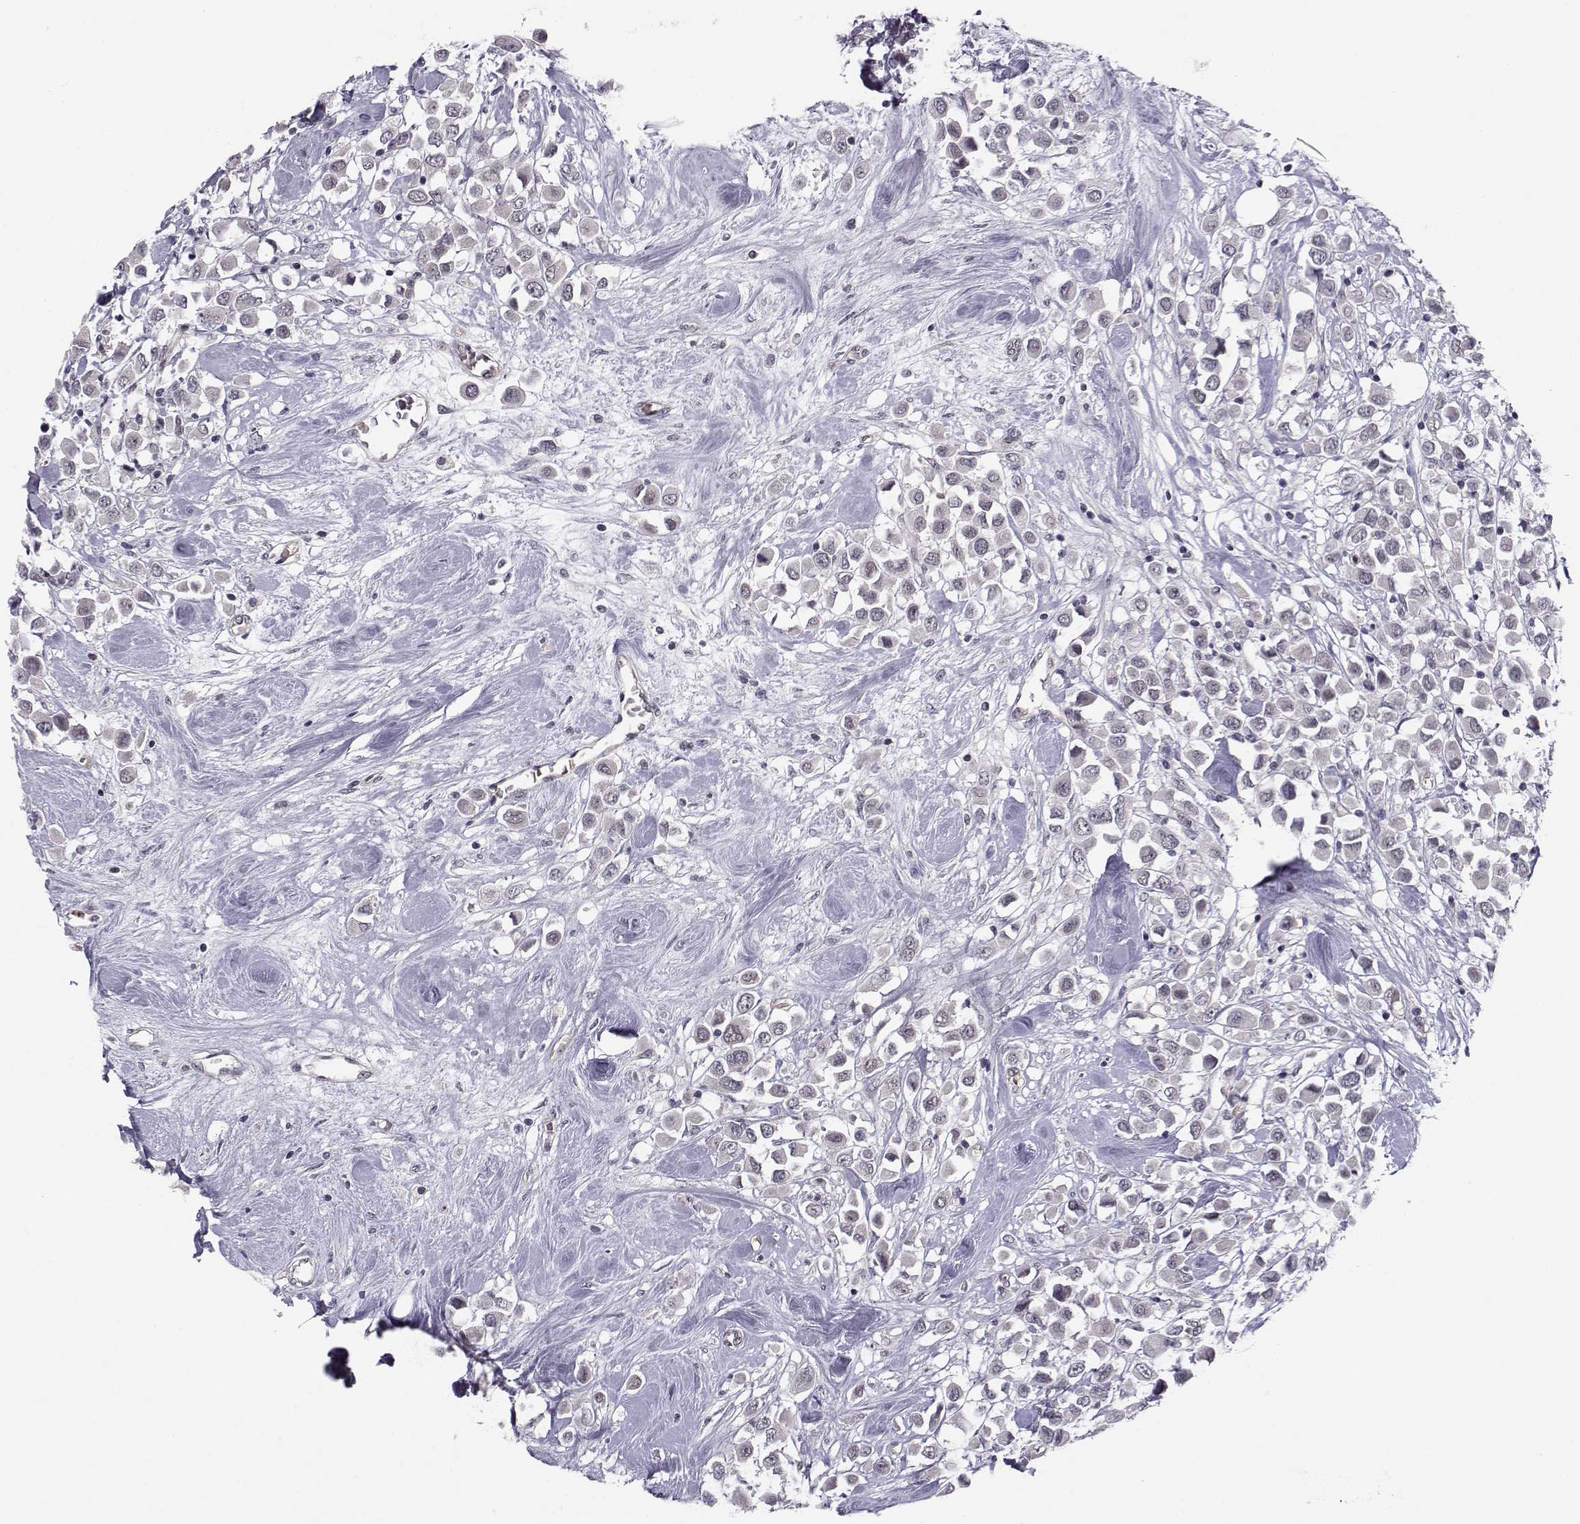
{"staining": {"intensity": "negative", "quantity": "none", "location": "none"}, "tissue": "breast cancer", "cell_type": "Tumor cells", "image_type": "cancer", "snomed": [{"axis": "morphology", "description": "Duct carcinoma"}, {"axis": "topography", "description": "Breast"}], "caption": "High power microscopy micrograph of an immunohistochemistry micrograph of breast invasive ductal carcinoma, revealing no significant positivity in tumor cells. Nuclei are stained in blue.", "gene": "KIF13B", "patient": {"sex": "female", "age": 61}}